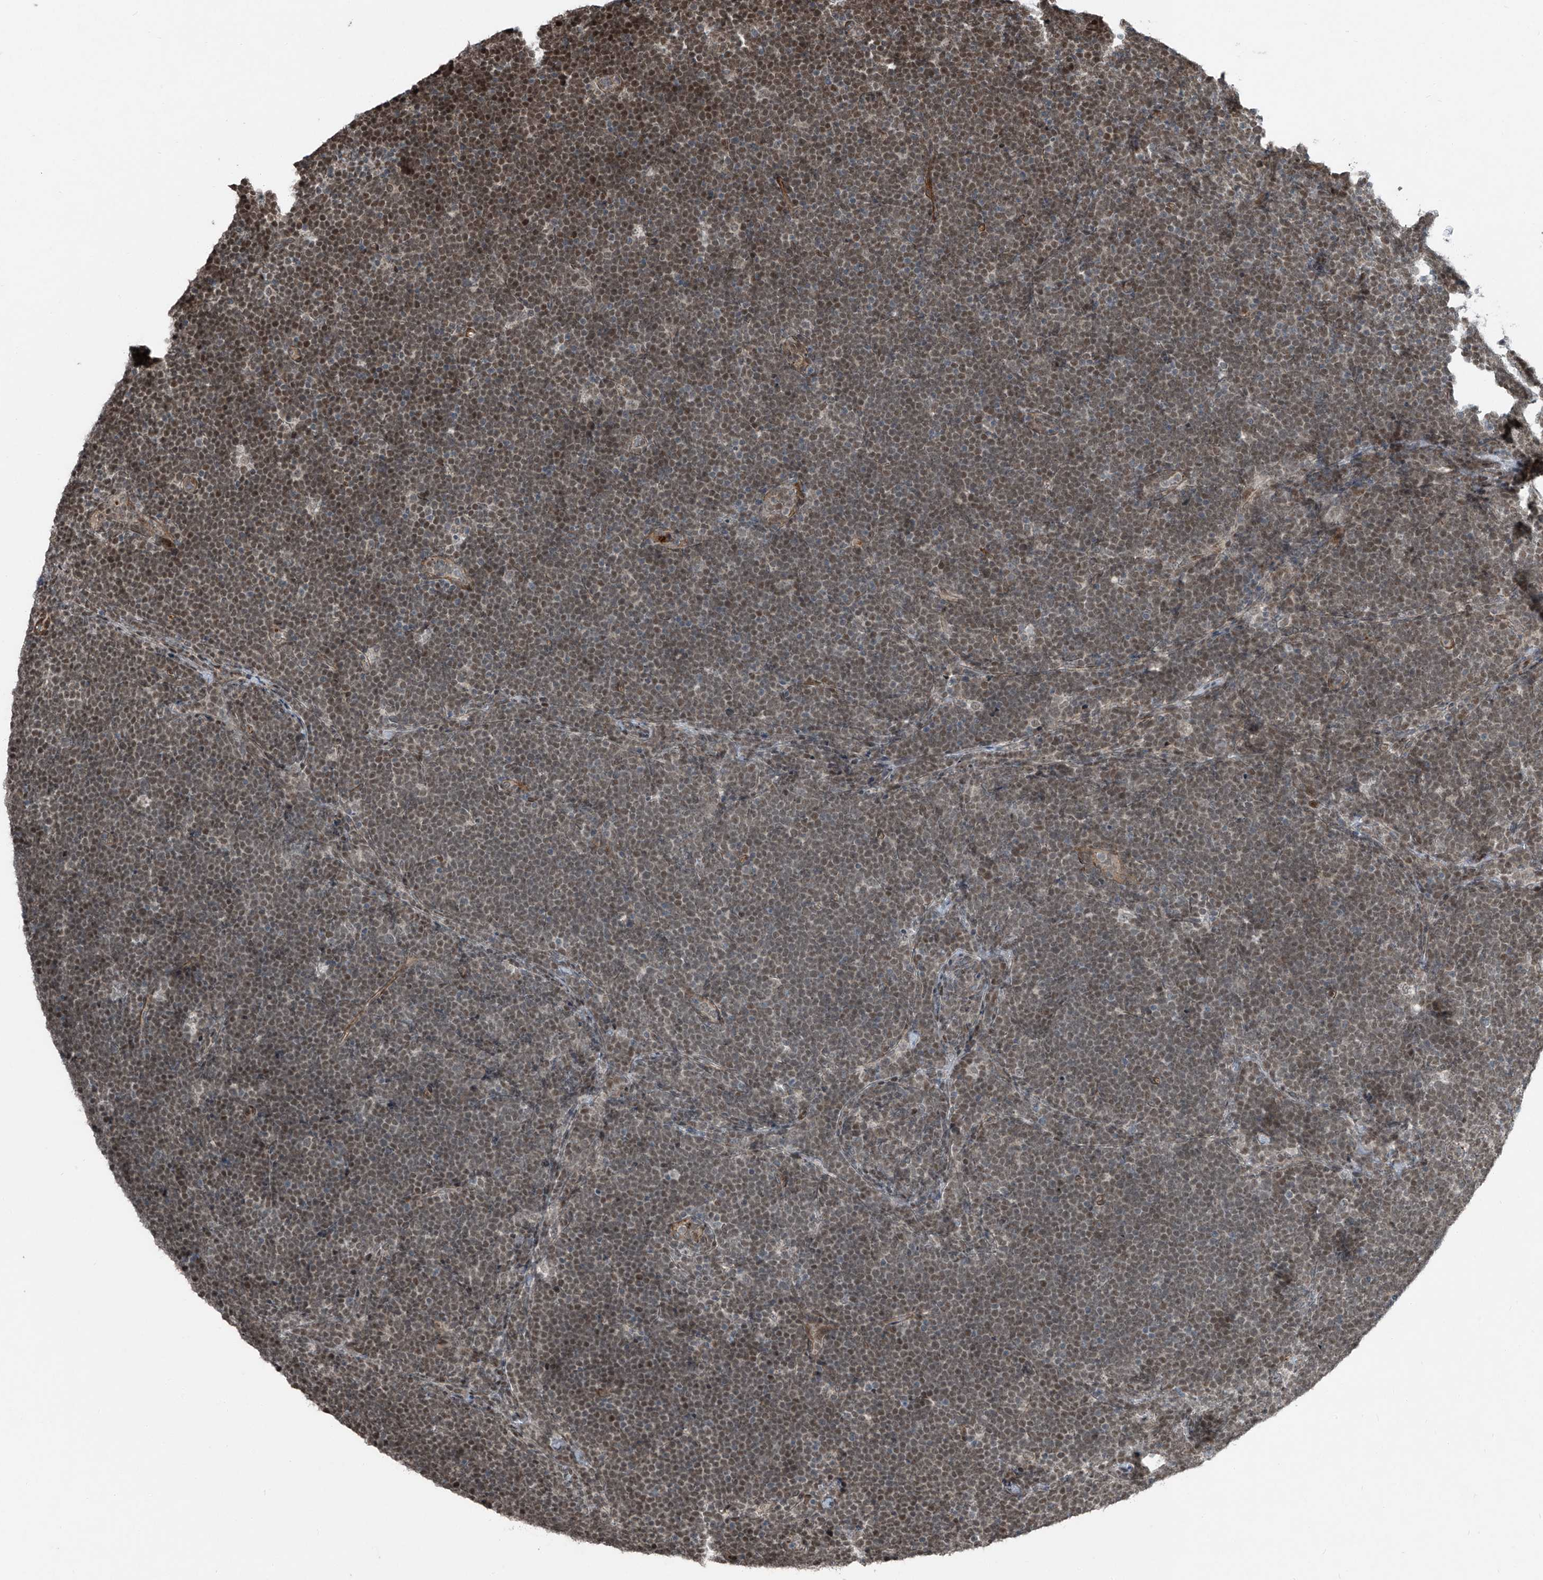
{"staining": {"intensity": "moderate", "quantity": ">75%", "location": "nuclear"}, "tissue": "lymphoma", "cell_type": "Tumor cells", "image_type": "cancer", "snomed": [{"axis": "morphology", "description": "Malignant lymphoma, non-Hodgkin's type, High grade"}, {"axis": "topography", "description": "Lymph node"}], "caption": "This is a micrograph of IHC staining of malignant lymphoma, non-Hodgkin's type (high-grade), which shows moderate staining in the nuclear of tumor cells.", "gene": "ZNF570", "patient": {"sex": "male", "age": 13}}